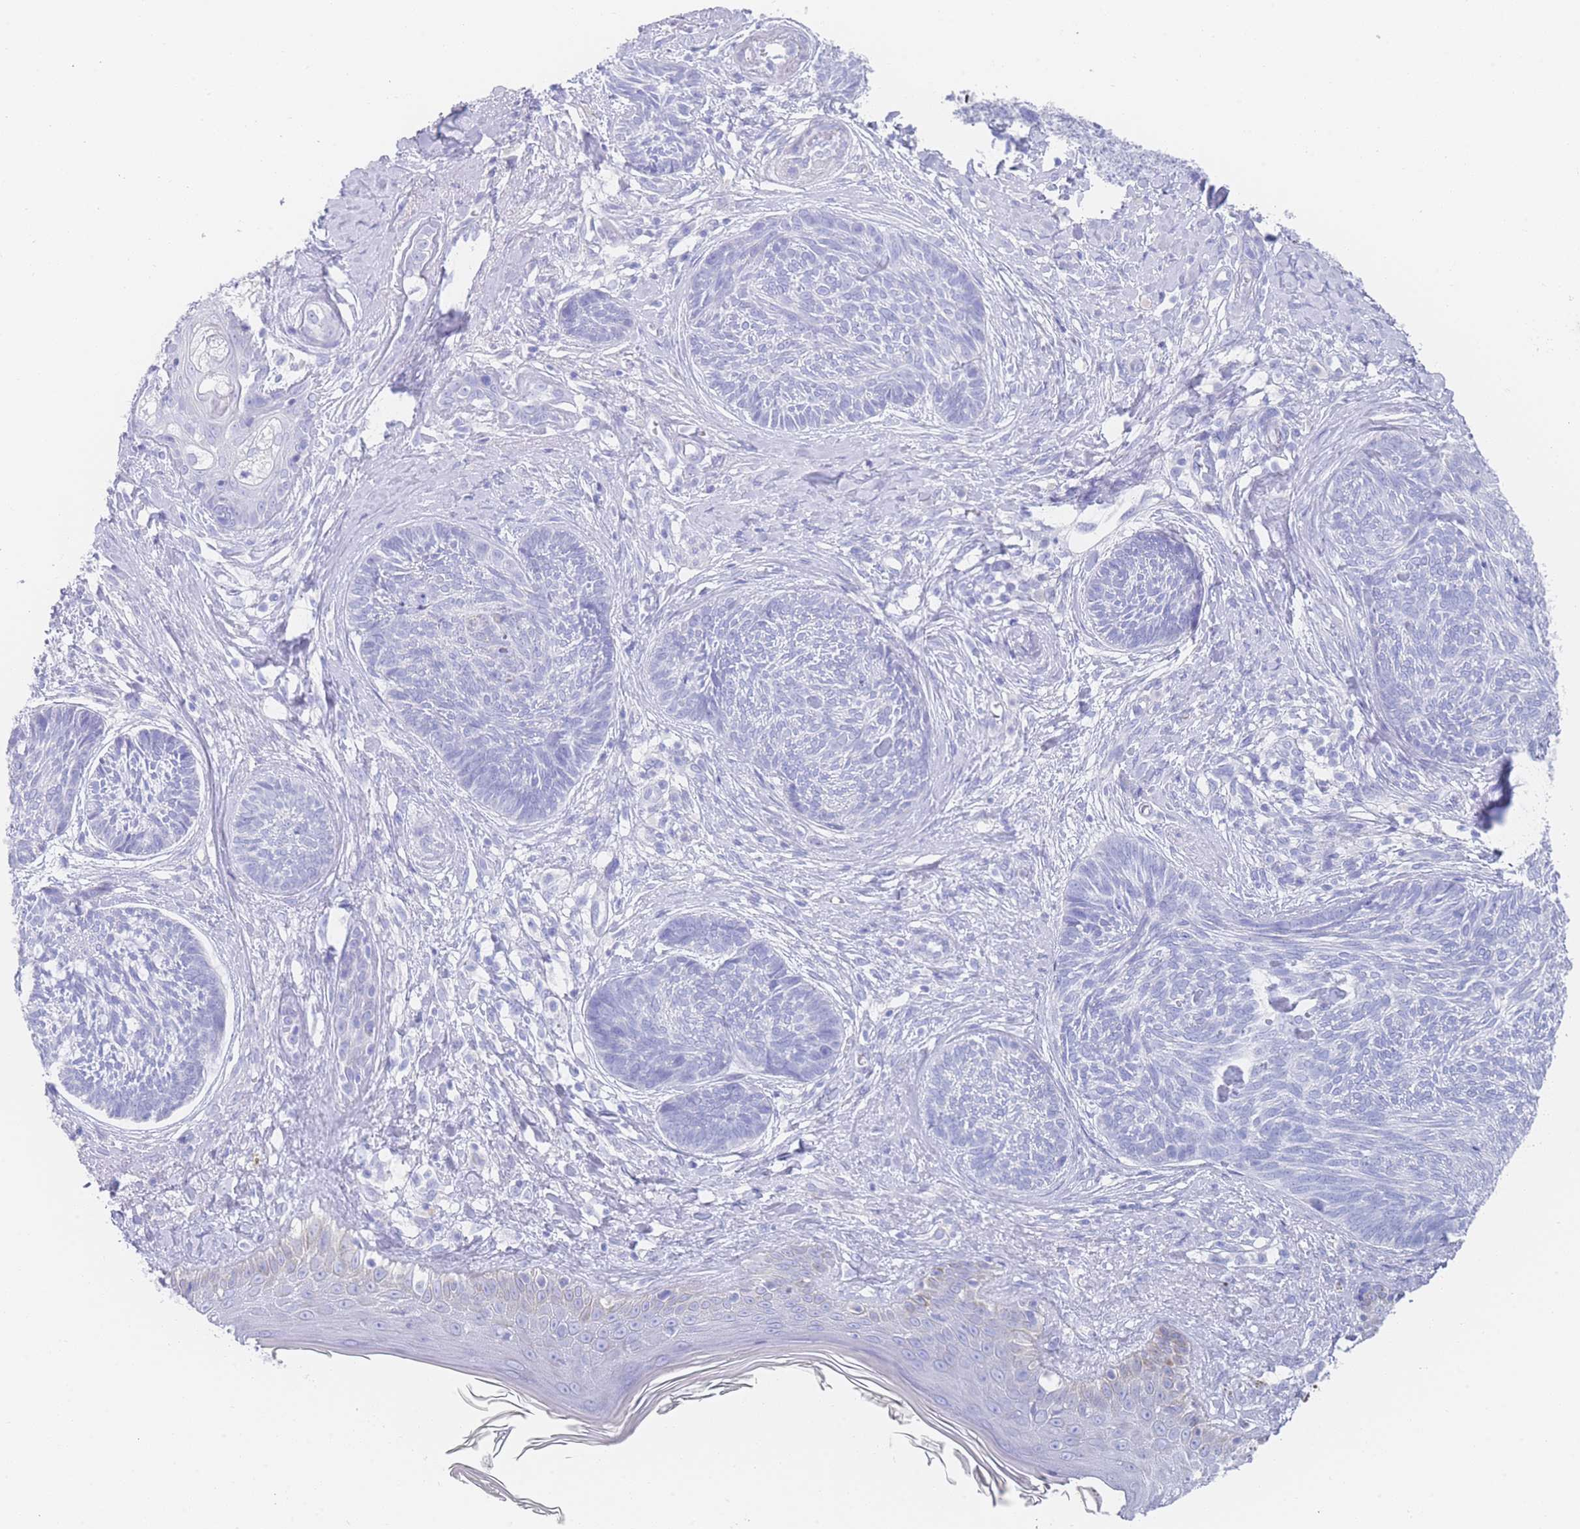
{"staining": {"intensity": "negative", "quantity": "none", "location": "none"}, "tissue": "skin cancer", "cell_type": "Tumor cells", "image_type": "cancer", "snomed": [{"axis": "morphology", "description": "Basal cell carcinoma"}, {"axis": "topography", "description": "Skin"}], "caption": "This is an IHC micrograph of skin basal cell carcinoma. There is no staining in tumor cells.", "gene": "LRRC37A", "patient": {"sex": "male", "age": 73}}